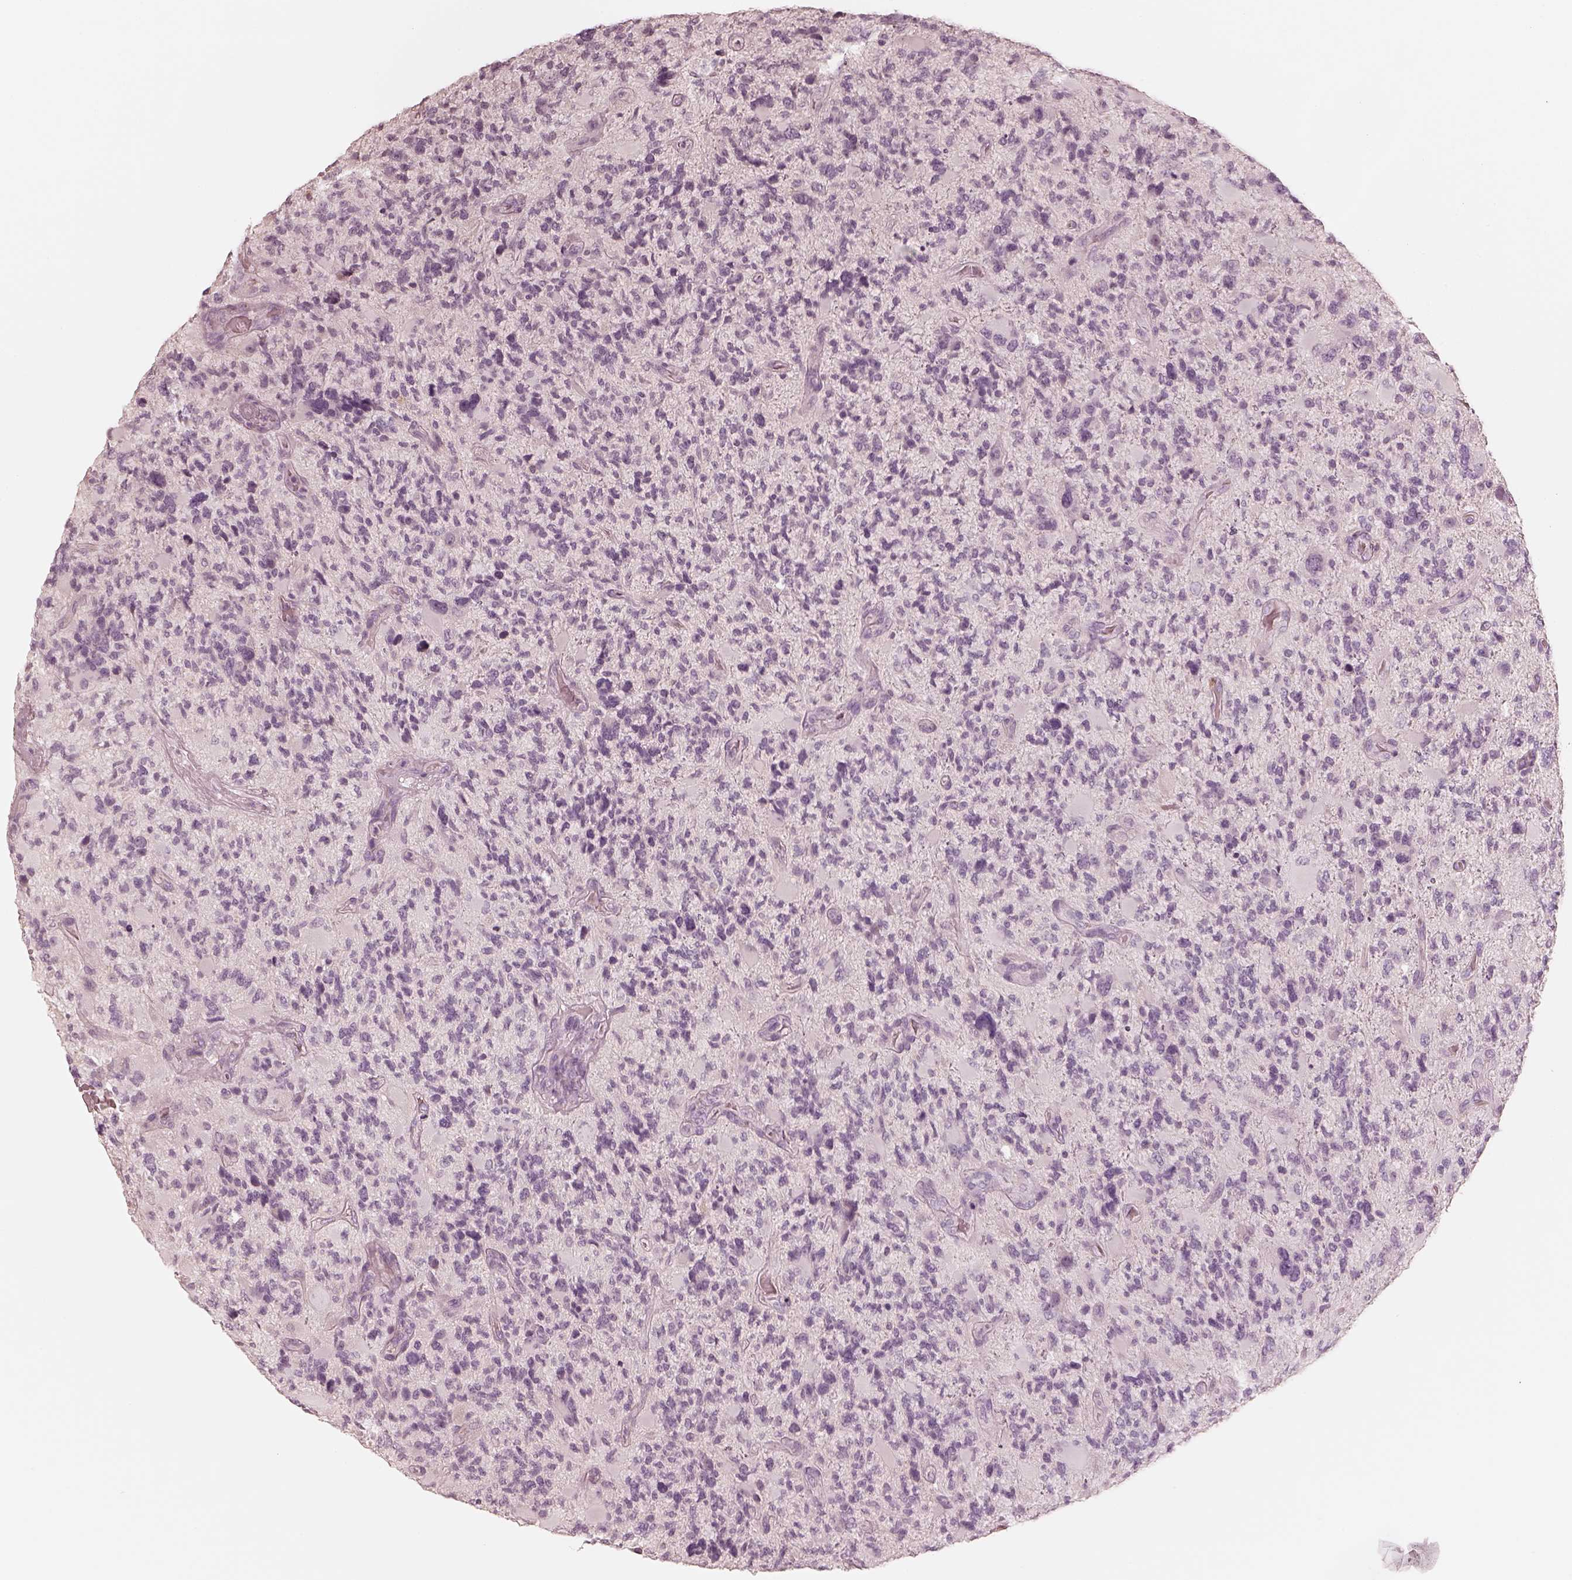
{"staining": {"intensity": "negative", "quantity": "none", "location": "none"}, "tissue": "glioma", "cell_type": "Tumor cells", "image_type": "cancer", "snomed": [{"axis": "morphology", "description": "Glioma, malignant, High grade"}, {"axis": "topography", "description": "Brain"}], "caption": "An IHC photomicrograph of malignant high-grade glioma is shown. There is no staining in tumor cells of malignant high-grade glioma.", "gene": "CALR3", "patient": {"sex": "female", "age": 71}}